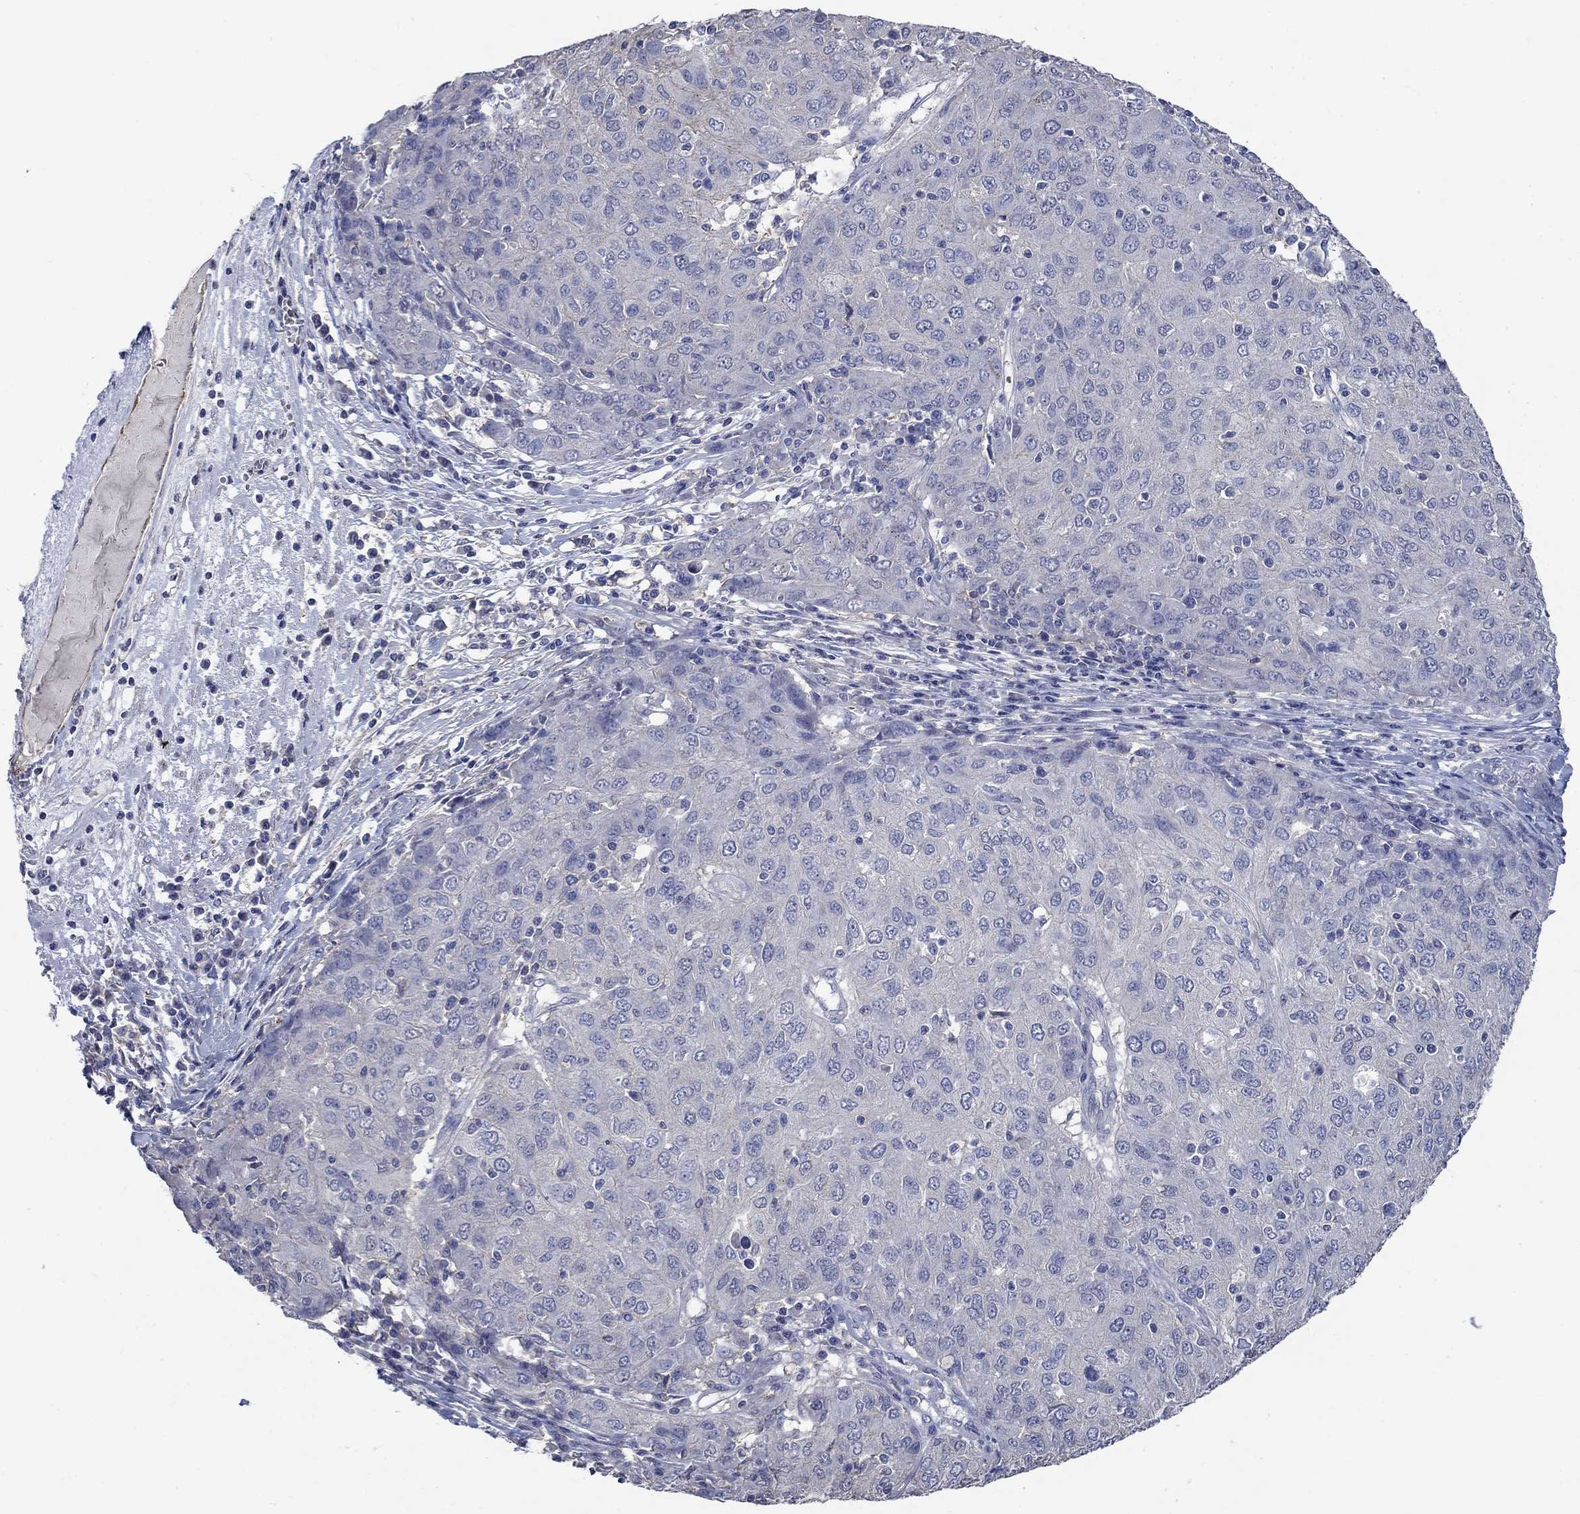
{"staining": {"intensity": "negative", "quantity": "none", "location": "none"}, "tissue": "ovarian cancer", "cell_type": "Tumor cells", "image_type": "cancer", "snomed": [{"axis": "morphology", "description": "Carcinoma, endometroid"}, {"axis": "topography", "description": "Ovary"}], "caption": "A high-resolution histopathology image shows immunohistochemistry staining of ovarian endometroid carcinoma, which displays no significant staining in tumor cells.", "gene": "FLNC", "patient": {"sex": "female", "age": 50}}